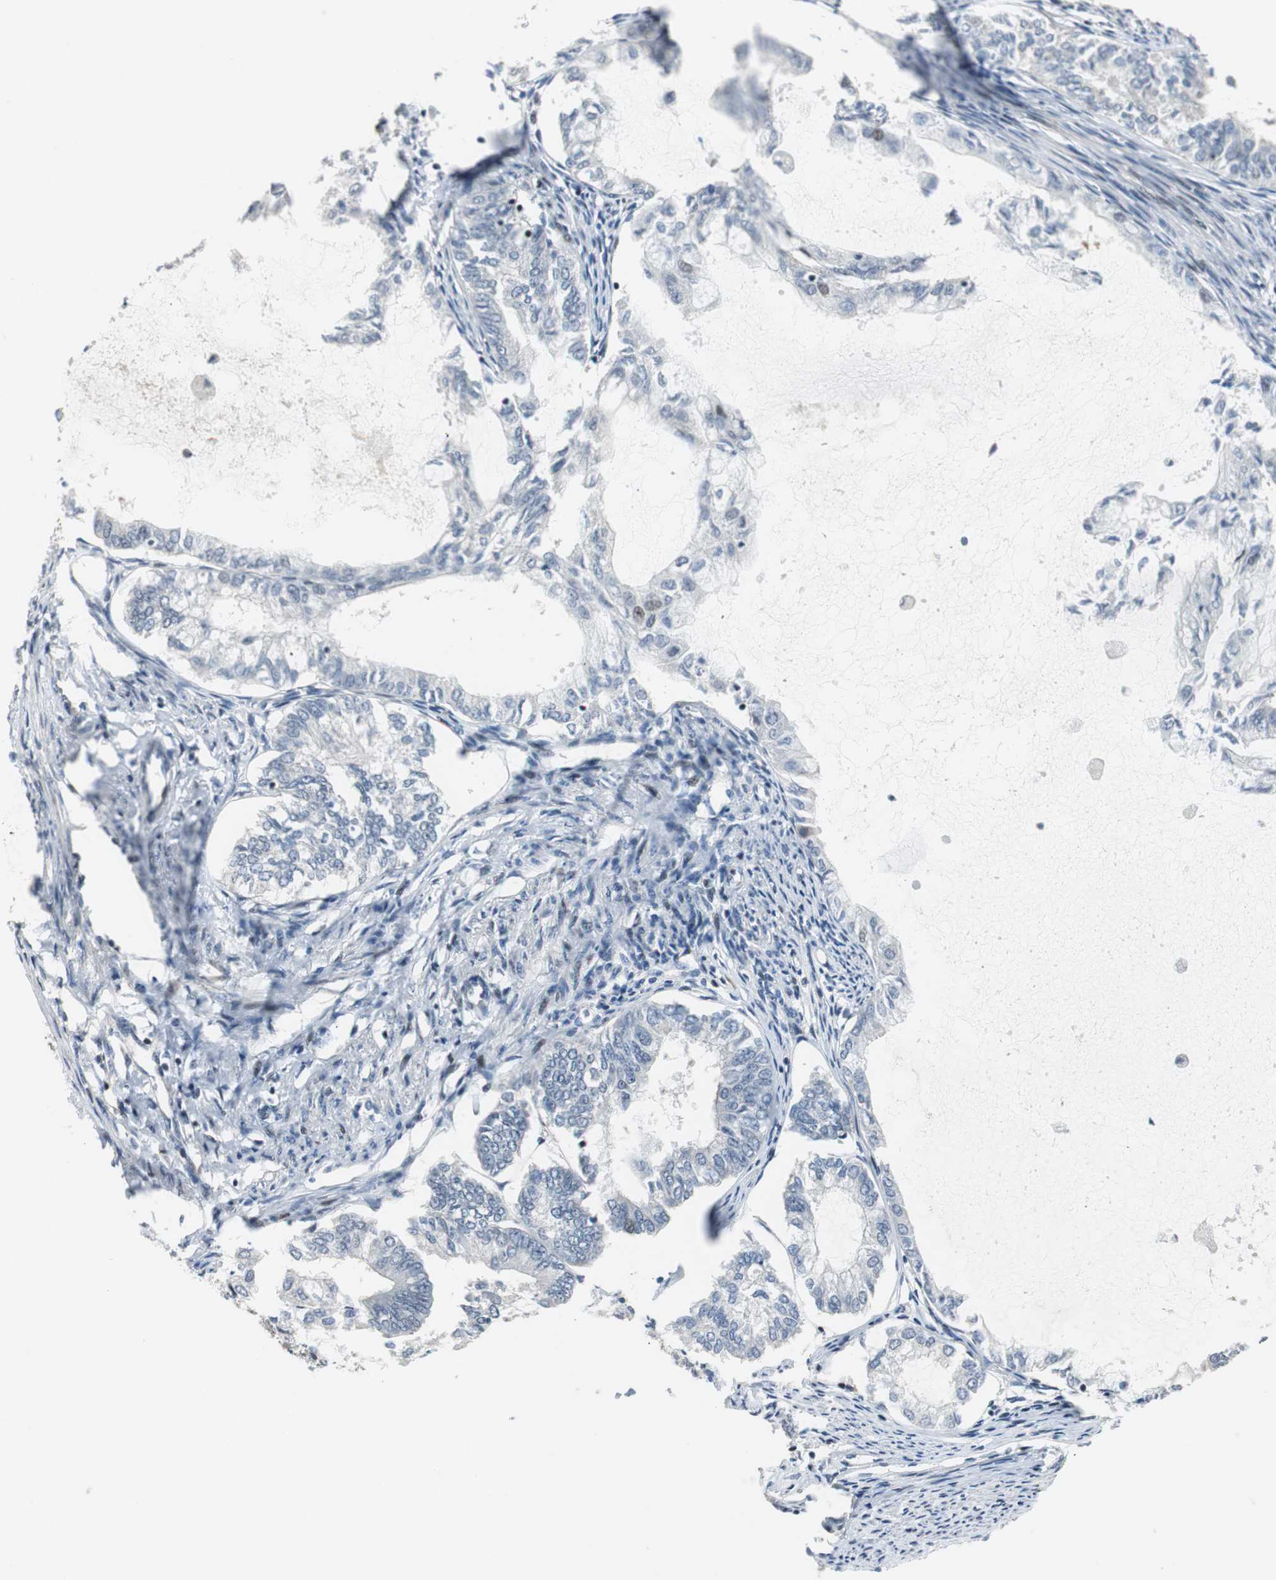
{"staining": {"intensity": "negative", "quantity": "none", "location": "none"}, "tissue": "endometrial cancer", "cell_type": "Tumor cells", "image_type": "cancer", "snomed": [{"axis": "morphology", "description": "Adenocarcinoma, NOS"}, {"axis": "topography", "description": "Endometrium"}], "caption": "Immunohistochemistry (IHC) of endometrial adenocarcinoma demonstrates no staining in tumor cells. The staining is performed using DAB (3,3'-diaminobenzidine) brown chromogen with nuclei counter-stained in using hematoxylin.", "gene": "RAD1", "patient": {"sex": "female", "age": 86}}